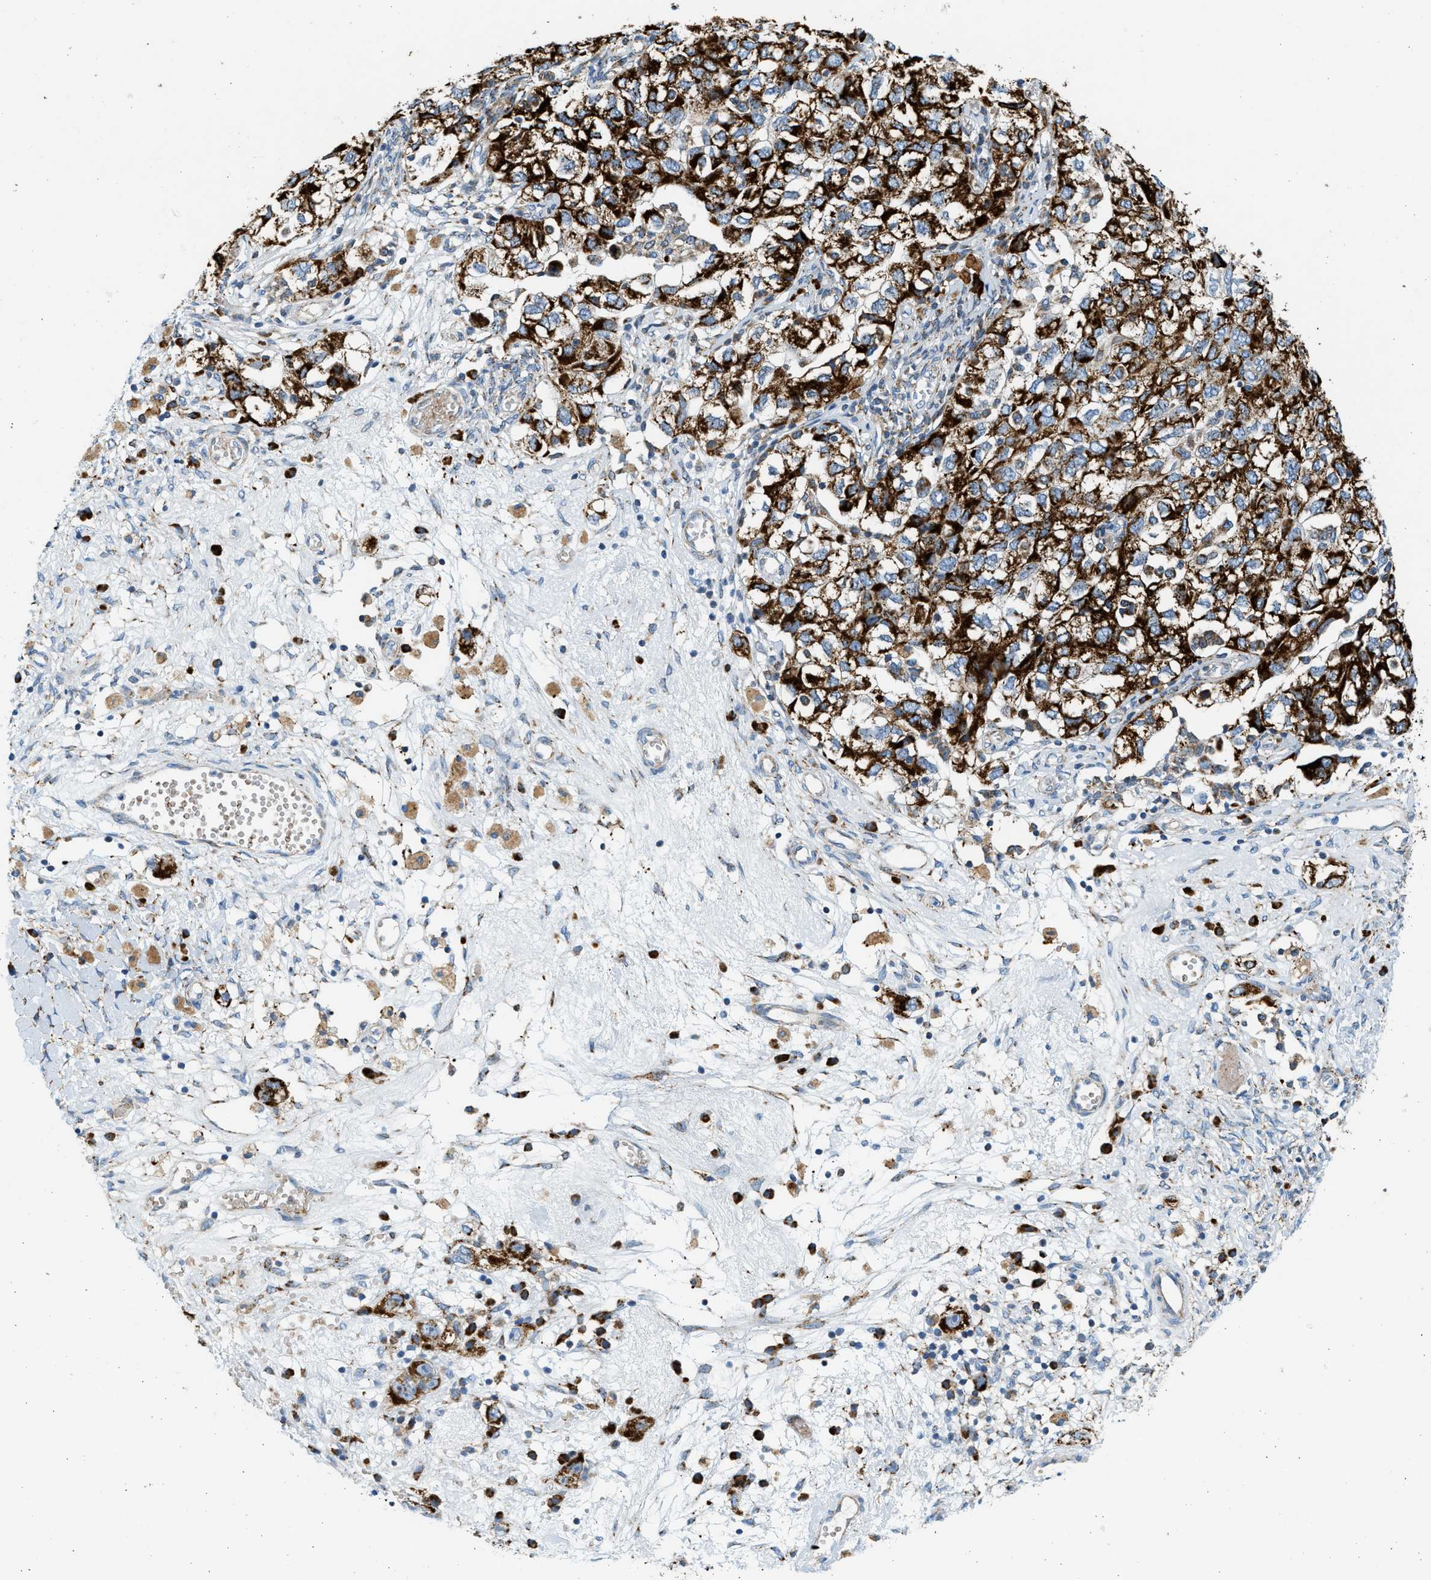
{"staining": {"intensity": "strong", "quantity": ">75%", "location": "cytoplasmic/membranous"}, "tissue": "ovarian cancer", "cell_type": "Tumor cells", "image_type": "cancer", "snomed": [{"axis": "morphology", "description": "Carcinoma, NOS"}, {"axis": "morphology", "description": "Cystadenocarcinoma, serous, NOS"}, {"axis": "topography", "description": "Ovary"}], "caption": "Immunohistochemistry of ovarian carcinoma reveals high levels of strong cytoplasmic/membranous positivity in about >75% of tumor cells. The staining is performed using DAB (3,3'-diaminobenzidine) brown chromogen to label protein expression. The nuclei are counter-stained blue using hematoxylin.", "gene": "KCNMB3", "patient": {"sex": "female", "age": 69}}